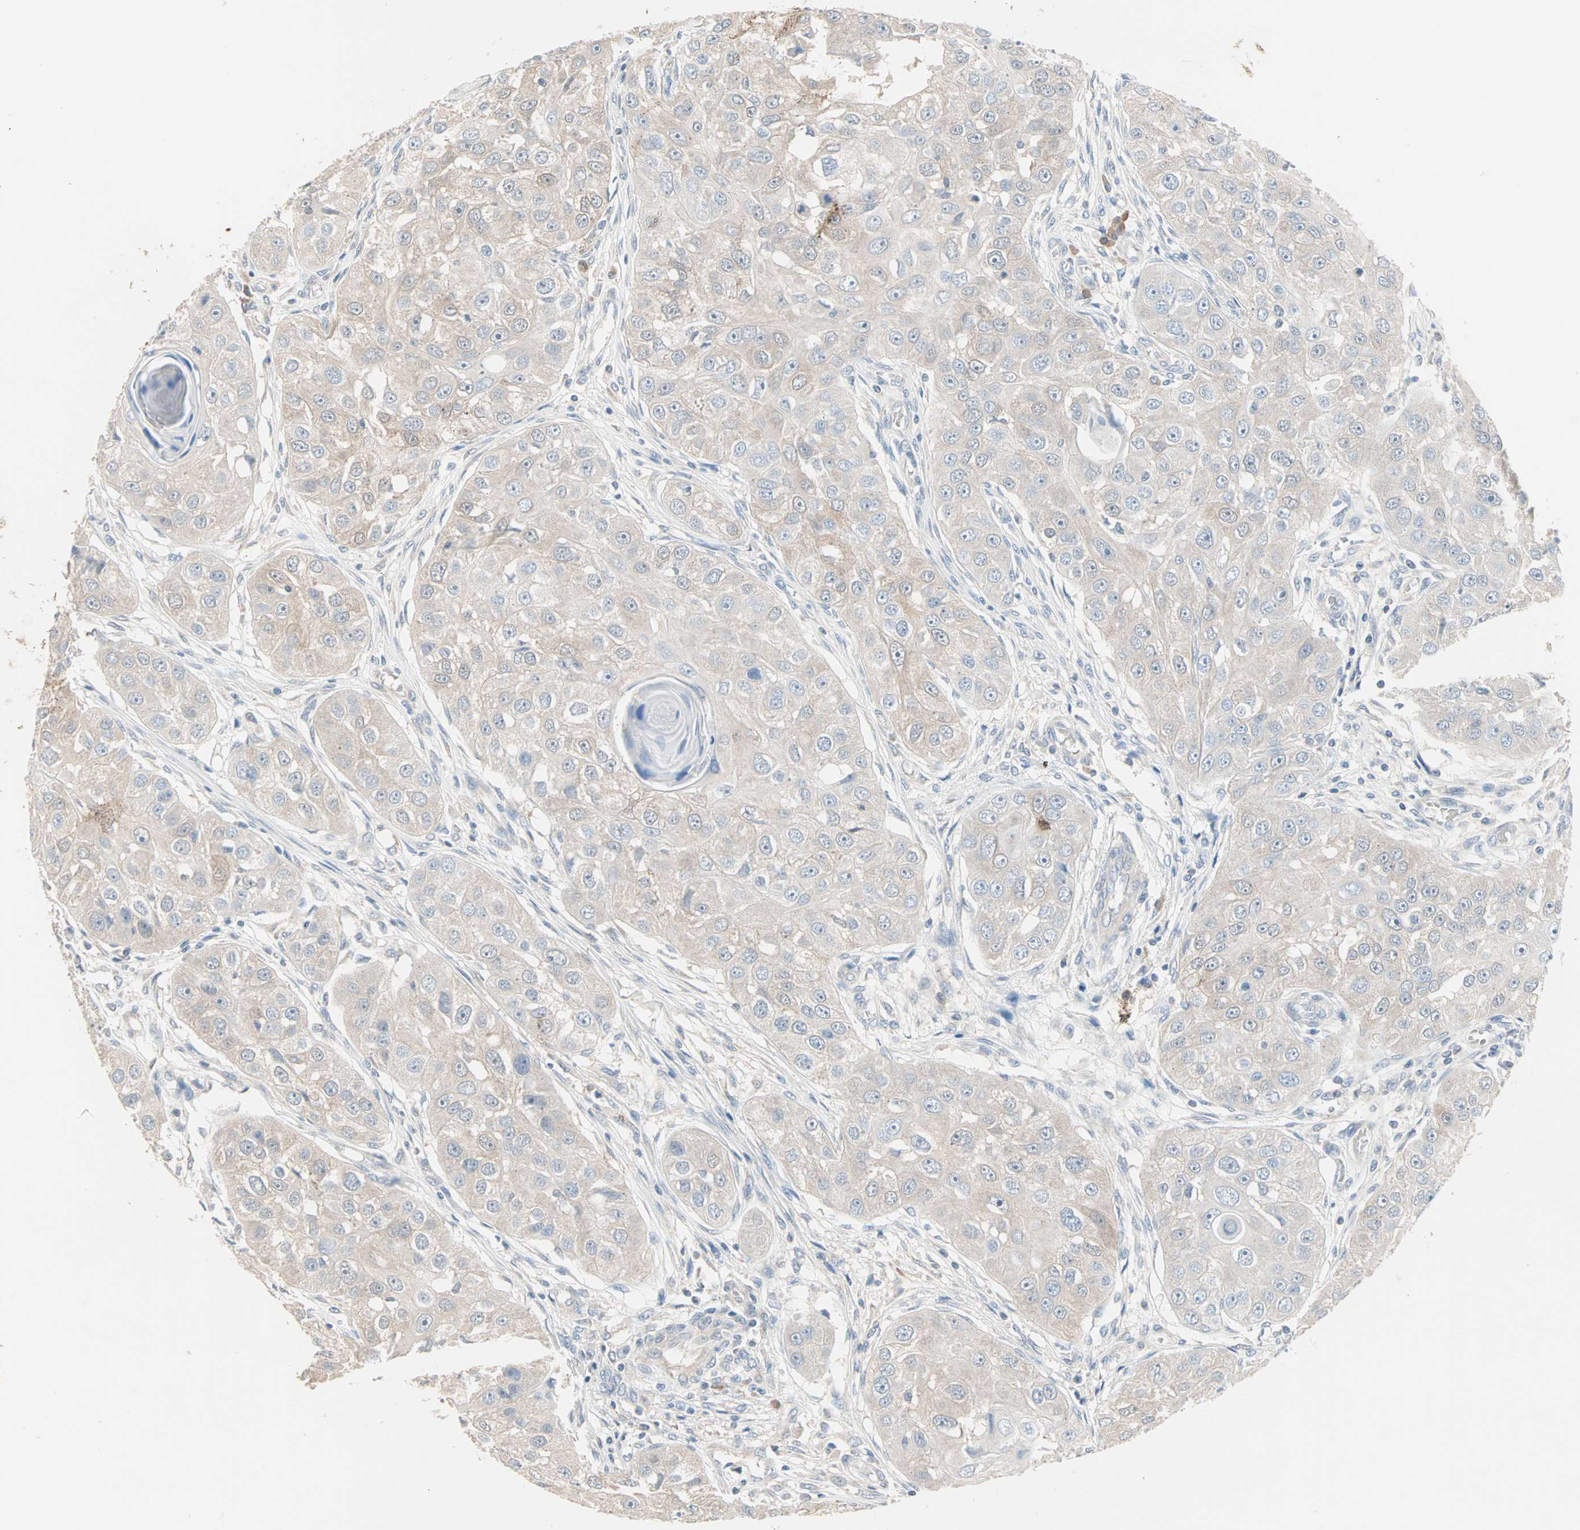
{"staining": {"intensity": "weak", "quantity": ">75%", "location": "cytoplasmic/membranous"}, "tissue": "head and neck cancer", "cell_type": "Tumor cells", "image_type": "cancer", "snomed": [{"axis": "morphology", "description": "Normal tissue, NOS"}, {"axis": "morphology", "description": "Squamous cell carcinoma, NOS"}, {"axis": "topography", "description": "Skeletal muscle"}, {"axis": "topography", "description": "Head-Neck"}], "caption": "IHC histopathology image of head and neck cancer stained for a protein (brown), which exhibits low levels of weak cytoplasmic/membranous positivity in about >75% of tumor cells.", "gene": "MPI", "patient": {"sex": "male", "age": 51}}